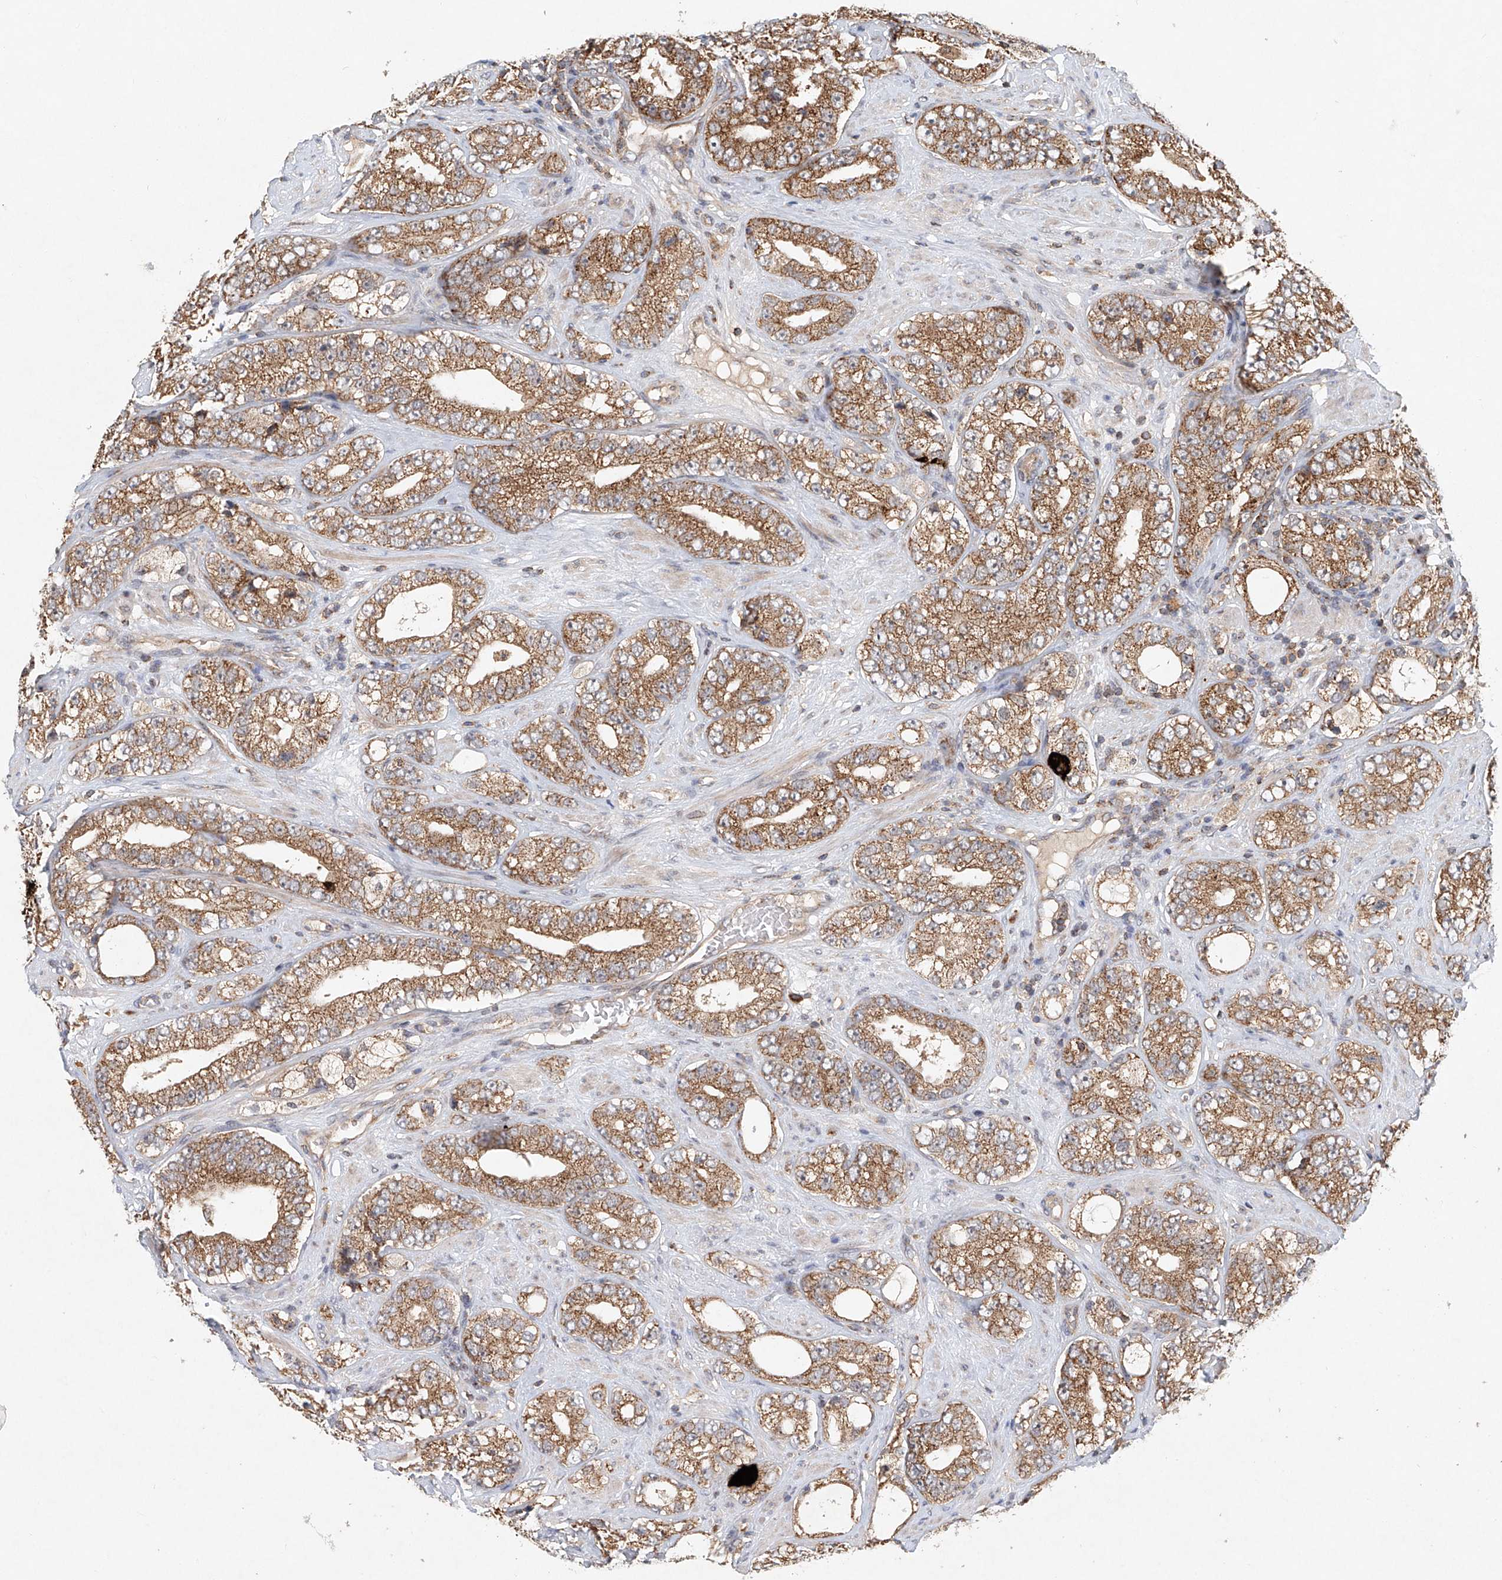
{"staining": {"intensity": "moderate", "quantity": ">75%", "location": "cytoplasmic/membranous"}, "tissue": "prostate cancer", "cell_type": "Tumor cells", "image_type": "cancer", "snomed": [{"axis": "morphology", "description": "Adenocarcinoma, High grade"}, {"axis": "topography", "description": "Prostate"}], "caption": "High-grade adenocarcinoma (prostate) stained for a protein displays moderate cytoplasmic/membranous positivity in tumor cells. (DAB (3,3'-diaminobenzidine) IHC, brown staining for protein, blue staining for nuclei).", "gene": "DCAF11", "patient": {"sex": "male", "age": 56}}